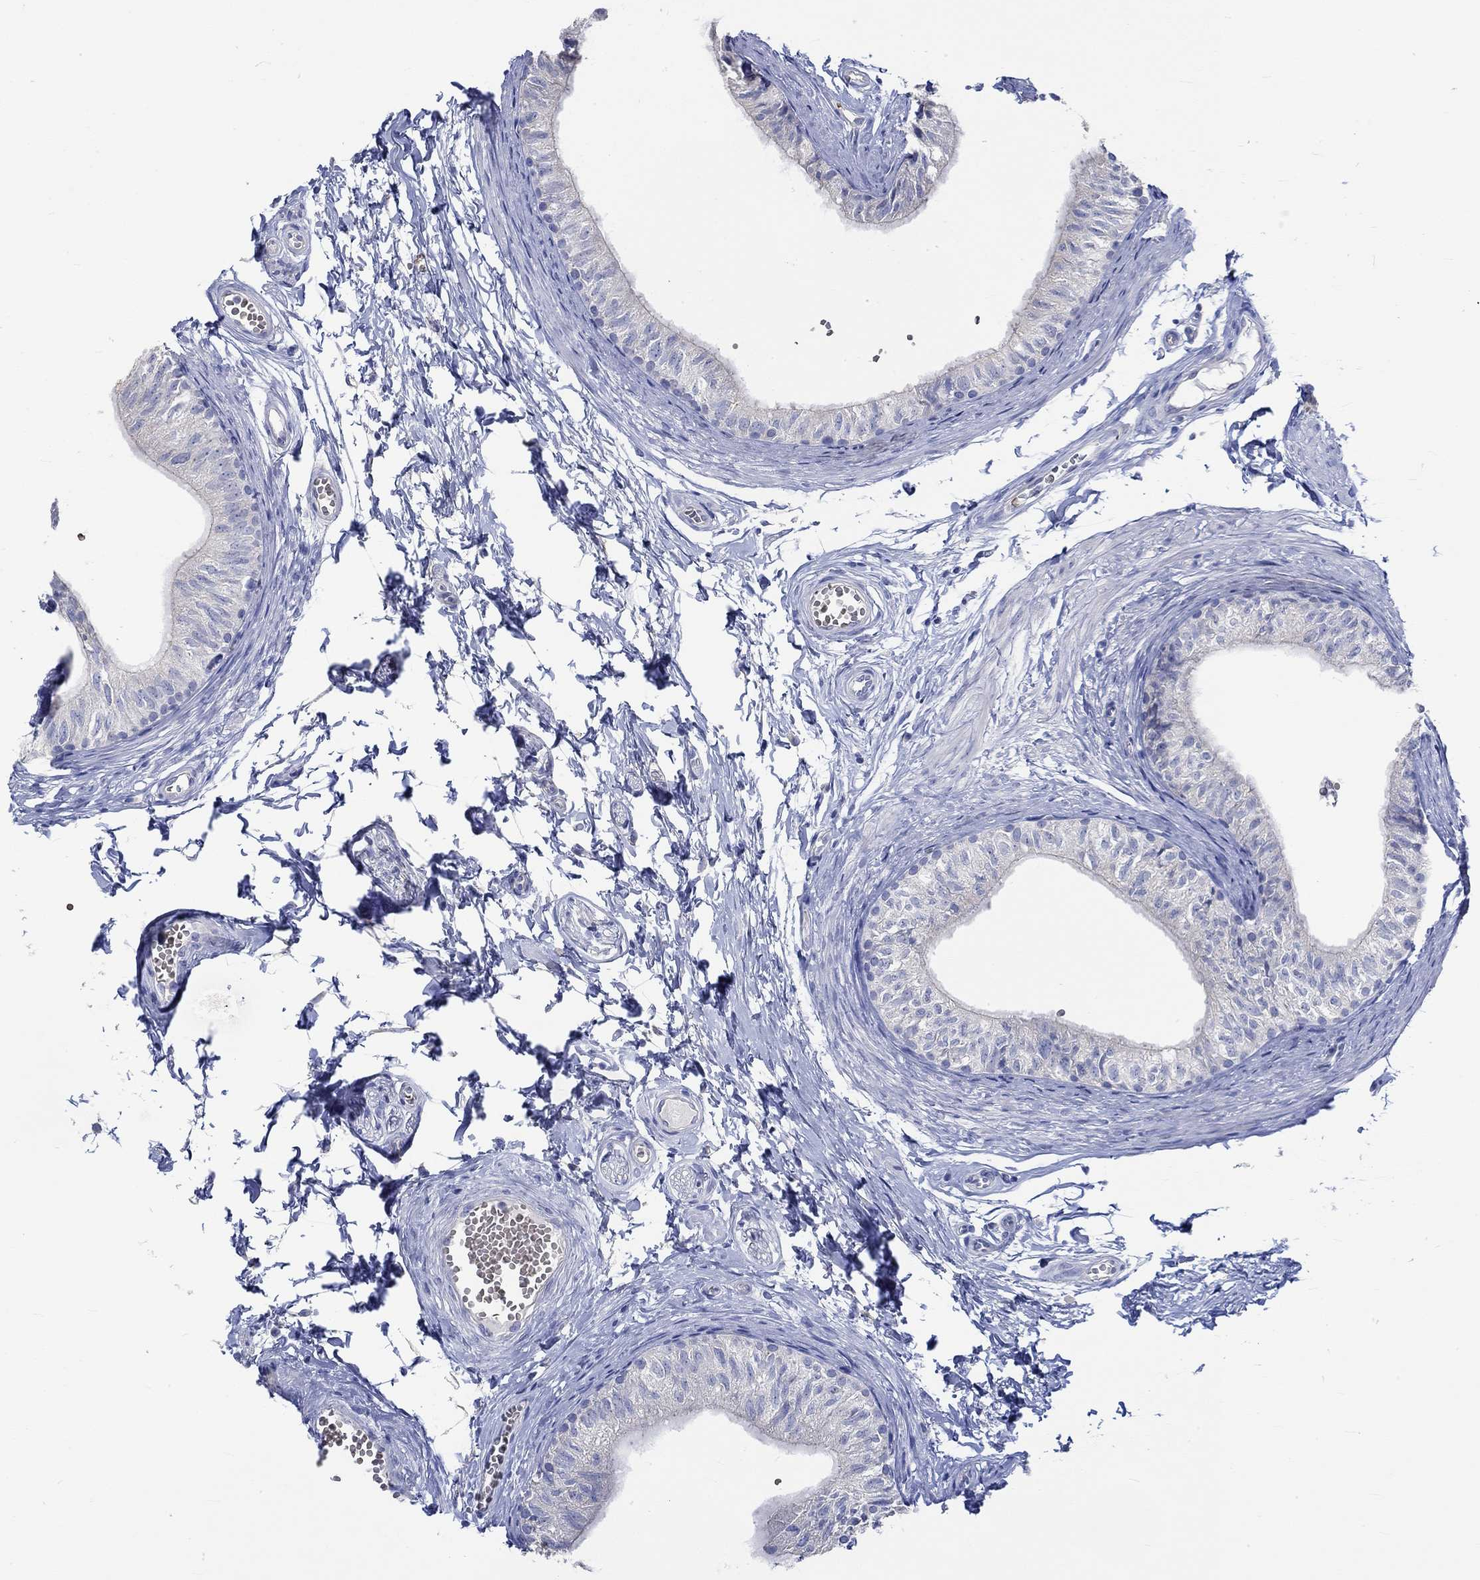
{"staining": {"intensity": "negative", "quantity": "none", "location": "none"}, "tissue": "epididymis", "cell_type": "Glandular cells", "image_type": "normal", "snomed": [{"axis": "morphology", "description": "Normal tissue, NOS"}, {"axis": "topography", "description": "Epididymis"}], "caption": "Epididymis was stained to show a protein in brown. There is no significant expression in glandular cells.", "gene": "KCNA1", "patient": {"sex": "male", "age": 22}}